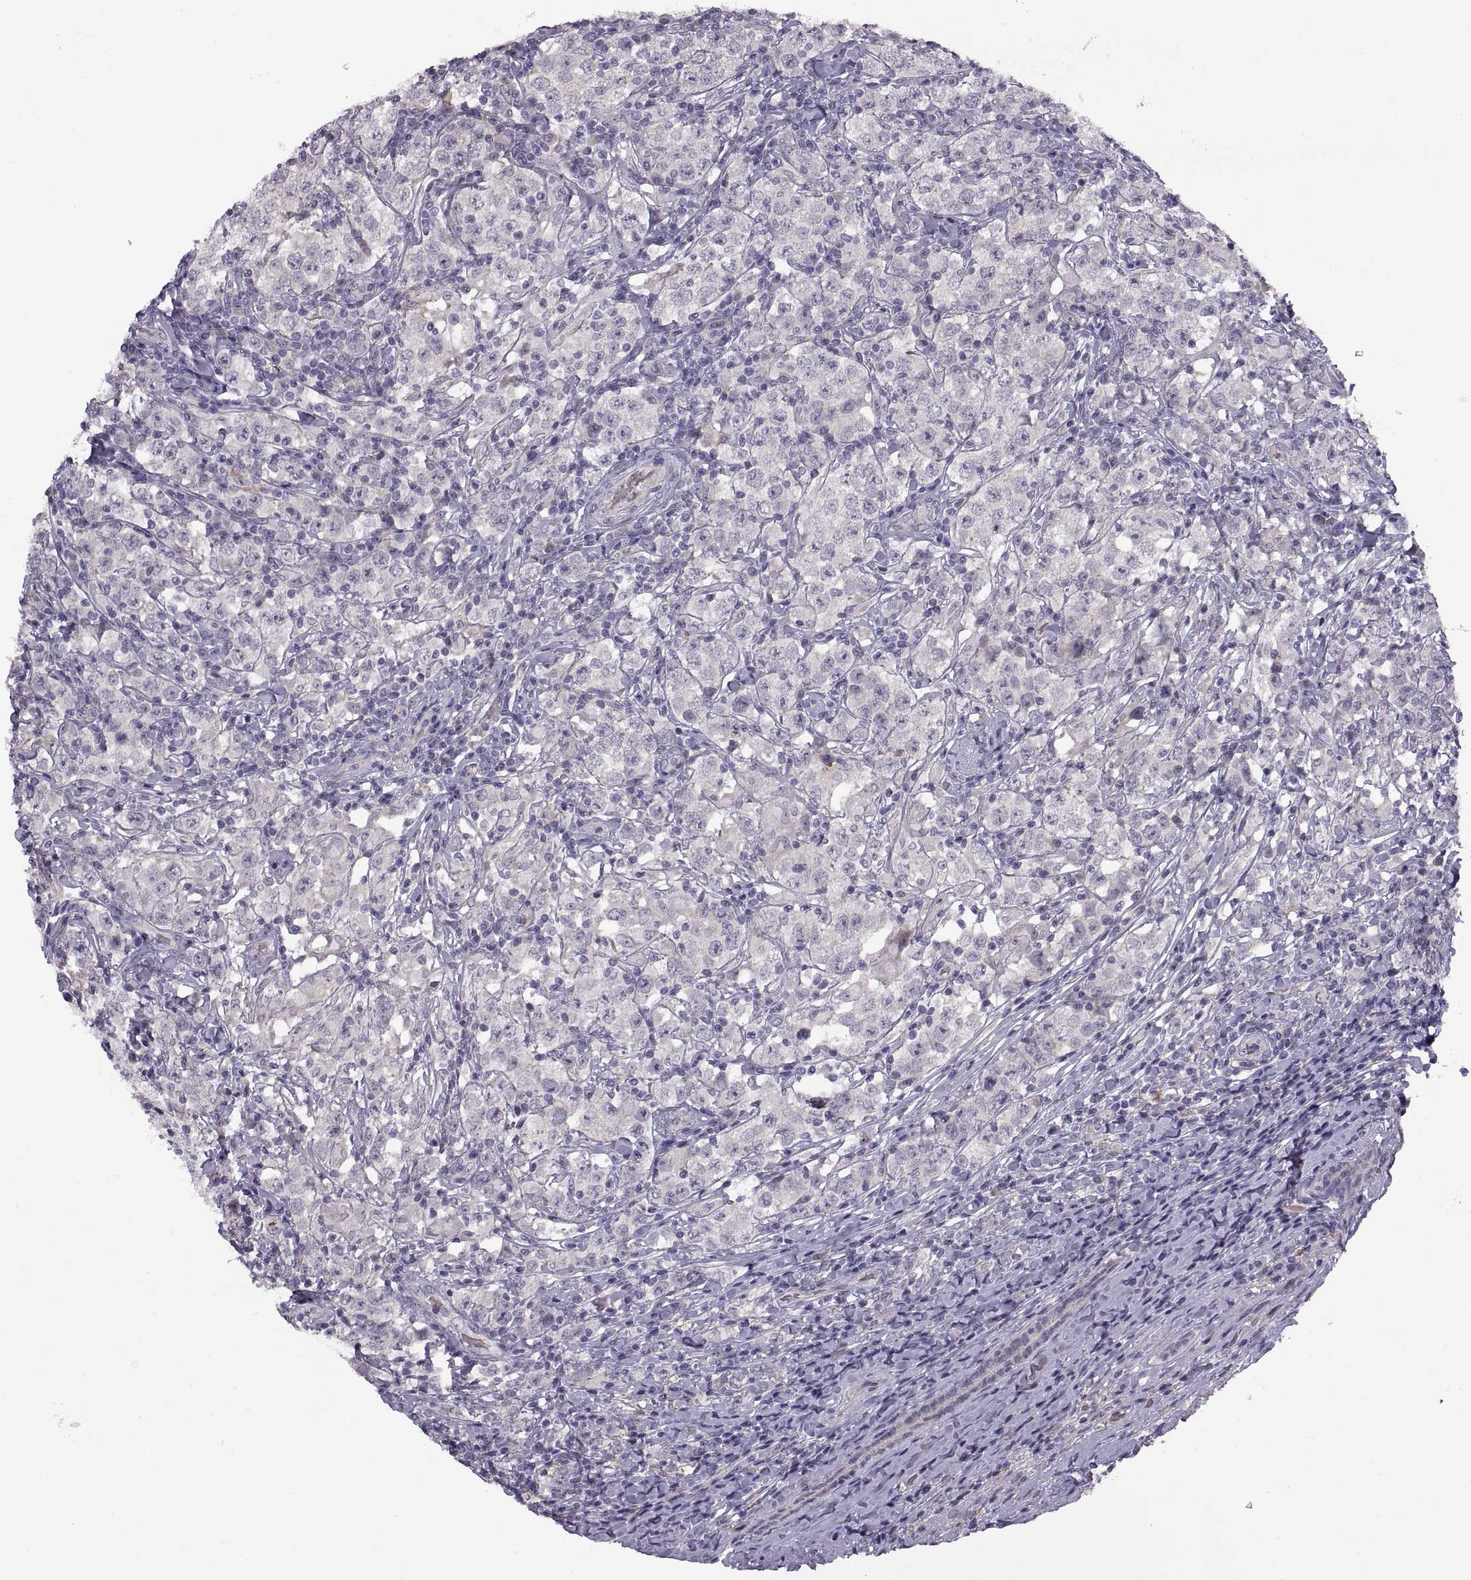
{"staining": {"intensity": "negative", "quantity": "none", "location": "none"}, "tissue": "testis cancer", "cell_type": "Tumor cells", "image_type": "cancer", "snomed": [{"axis": "morphology", "description": "Seminoma, NOS"}, {"axis": "morphology", "description": "Carcinoma, Embryonal, NOS"}, {"axis": "topography", "description": "Testis"}], "caption": "High magnification brightfield microscopy of testis cancer (embryonal carcinoma) stained with DAB (brown) and counterstained with hematoxylin (blue): tumor cells show no significant expression. (DAB (3,3'-diaminobenzidine) immunohistochemistry (IHC) with hematoxylin counter stain).", "gene": "MEIOC", "patient": {"sex": "male", "age": 41}}